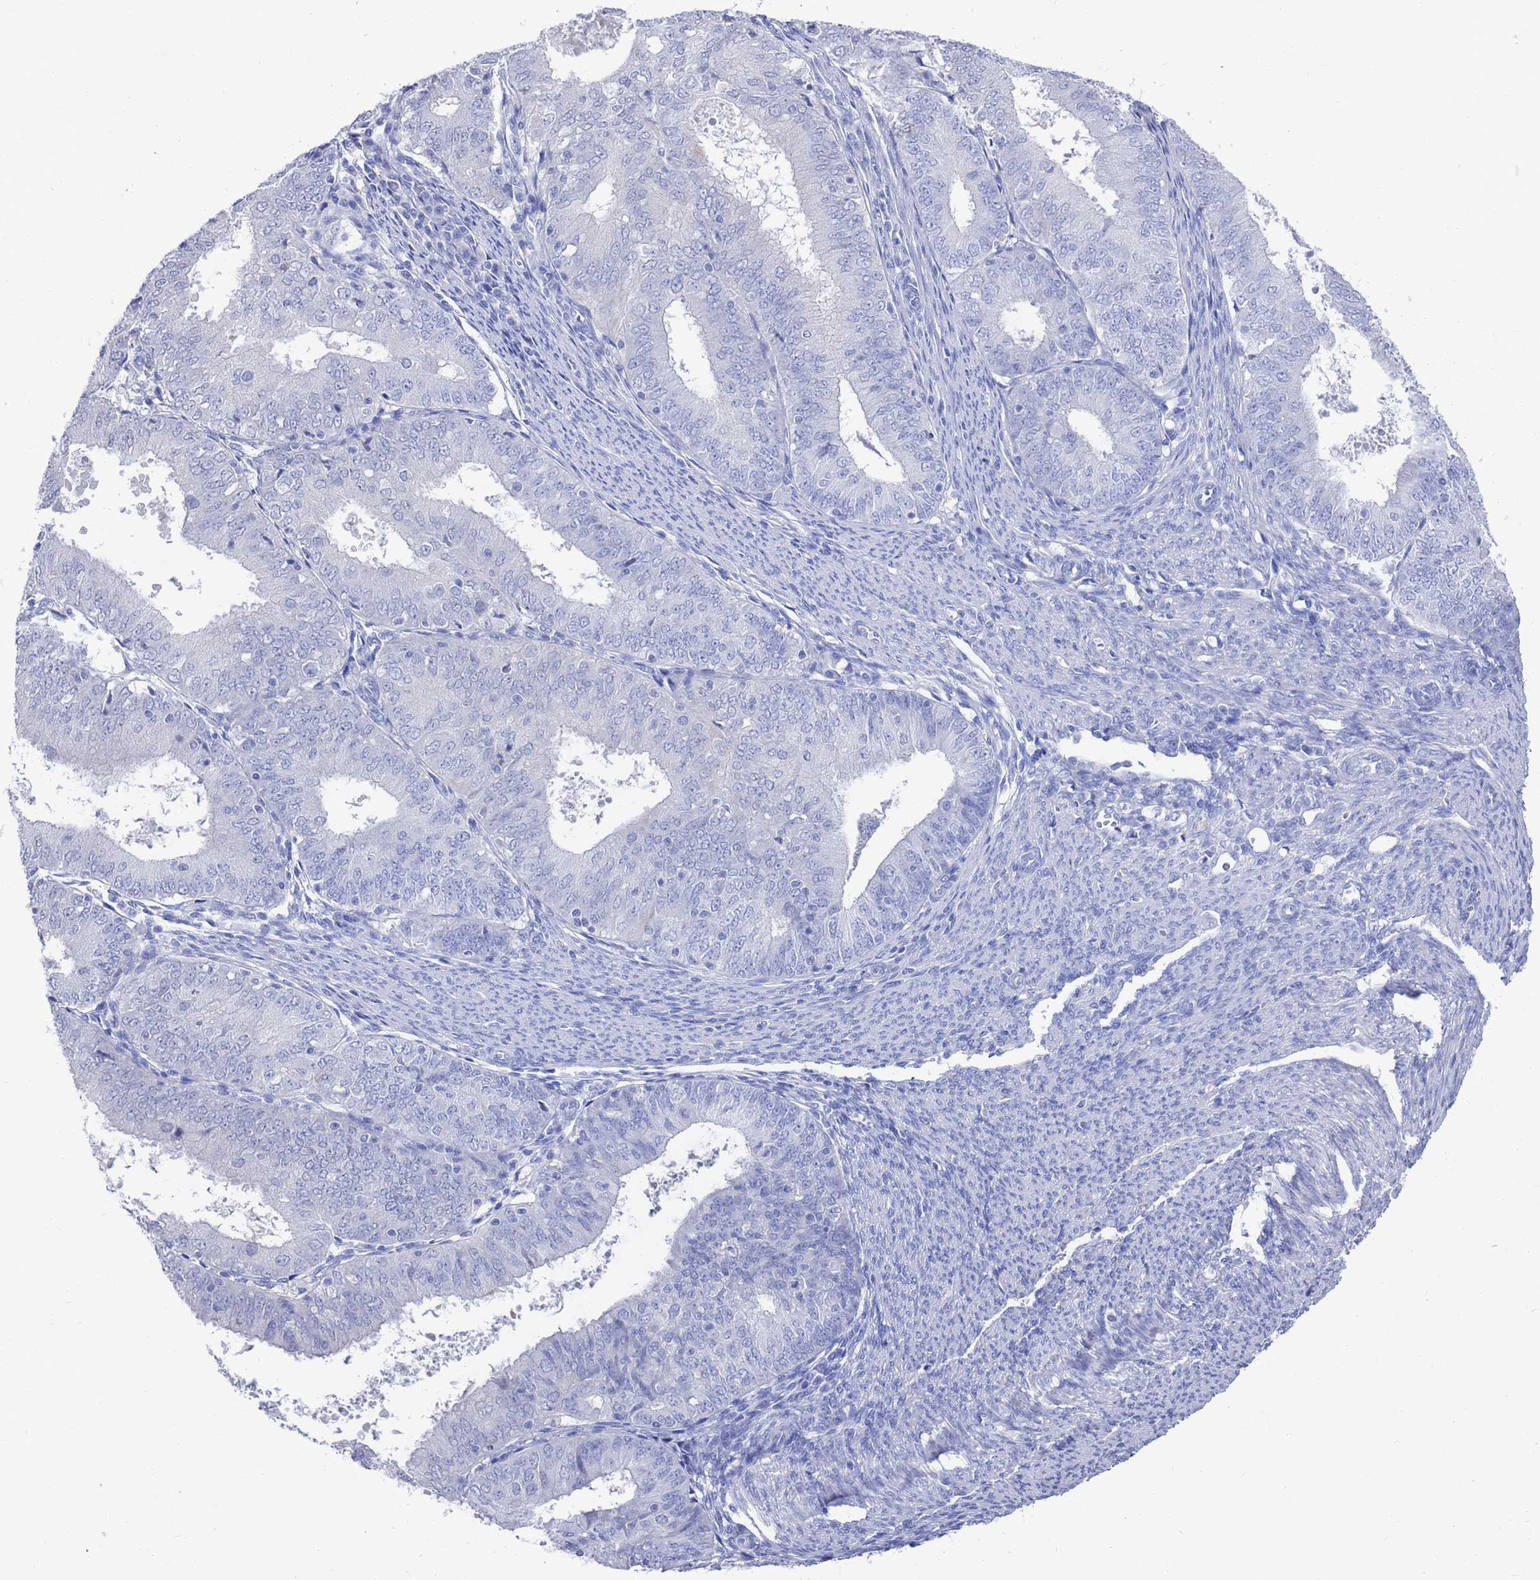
{"staining": {"intensity": "negative", "quantity": "none", "location": "none"}, "tissue": "endometrial cancer", "cell_type": "Tumor cells", "image_type": "cancer", "snomed": [{"axis": "morphology", "description": "Adenocarcinoma, NOS"}, {"axis": "topography", "description": "Endometrium"}], "caption": "Immunohistochemical staining of adenocarcinoma (endometrial) reveals no significant staining in tumor cells.", "gene": "MTMR2", "patient": {"sex": "female", "age": 57}}